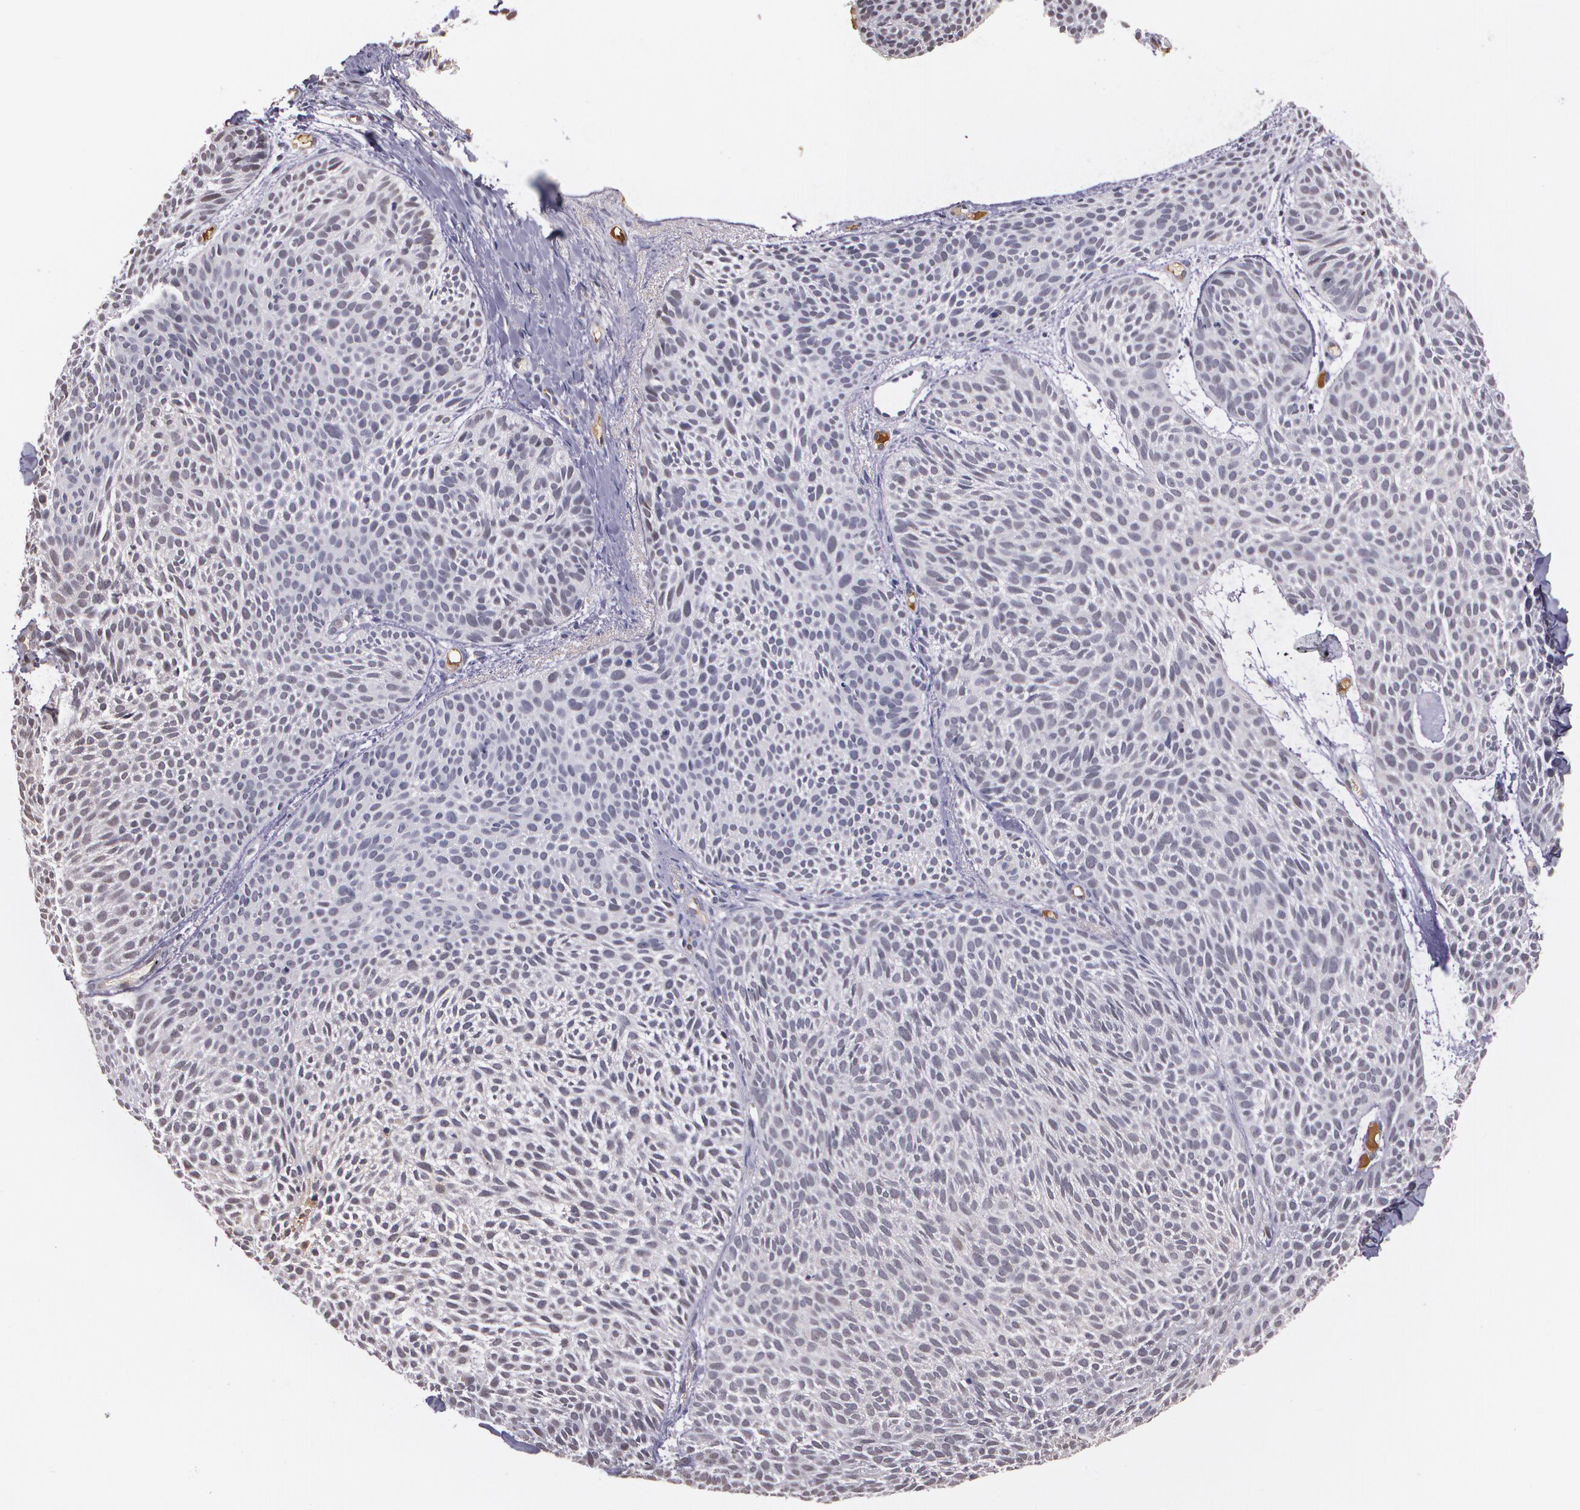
{"staining": {"intensity": "negative", "quantity": "none", "location": "none"}, "tissue": "skin cancer", "cell_type": "Tumor cells", "image_type": "cancer", "snomed": [{"axis": "morphology", "description": "Basal cell carcinoma"}, {"axis": "topography", "description": "Skin"}], "caption": "Immunohistochemistry of human skin cancer (basal cell carcinoma) shows no expression in tumor cells.", "gene": "PTS", "patient": {"sex": "male", "age": 84}}